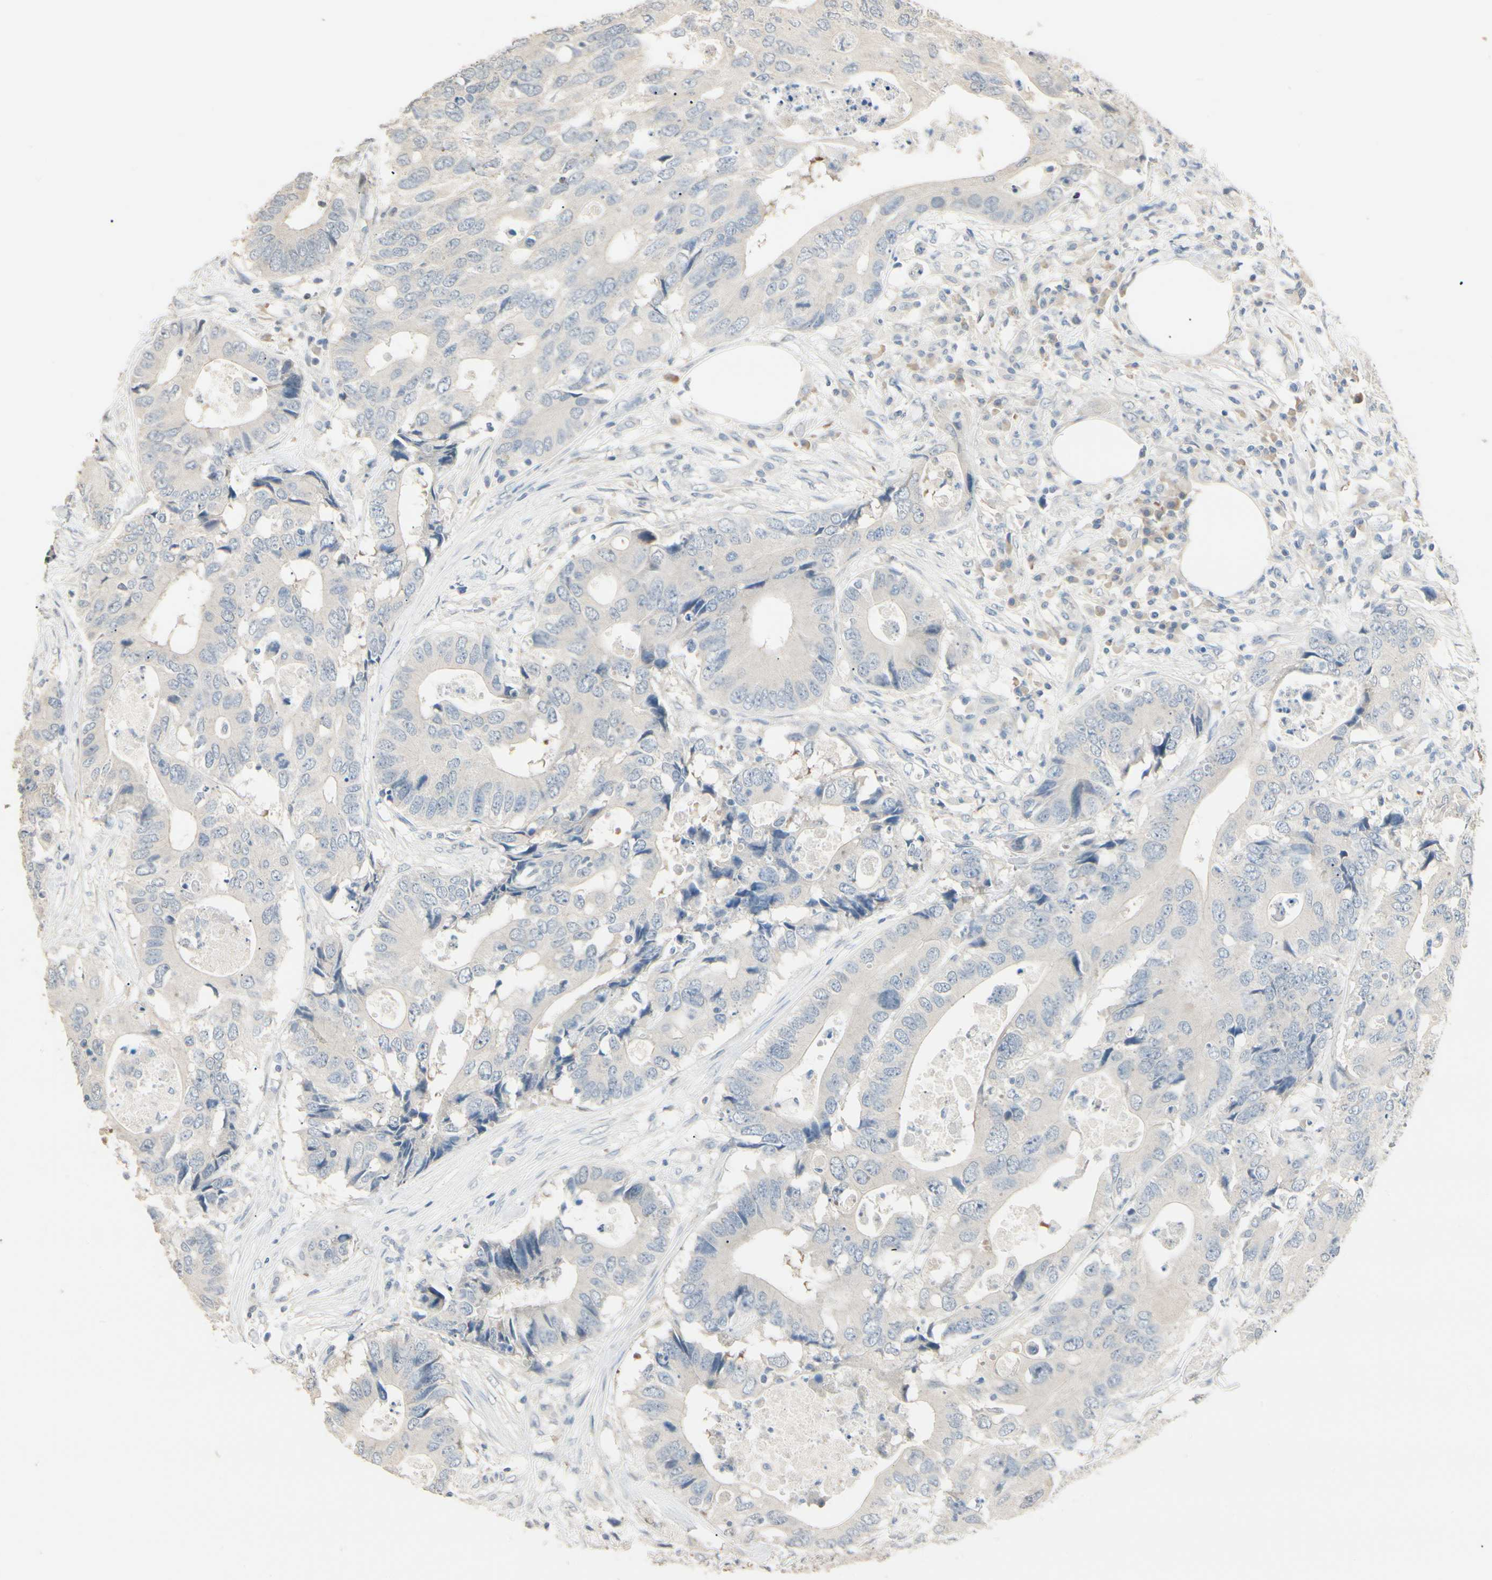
{"staining": {"intensity": "negative", "quantity": "none", "location": "none"}, "tissue": "colorectal cancer", "cell_type": "Tumor cells", "image_type": "cancer", "snomed": [{"axis": "morphology", "description": "Adenocarcinoma, NOS"}, {"axis": "topography", "description": "Colon"}], "caption": "An image of adenocarcinoma (colorectal) stained for a protein demonstrates no brown staining in tumor cells.", "gene": "GNE", "patient": {"sex": "male", "age": 71}}